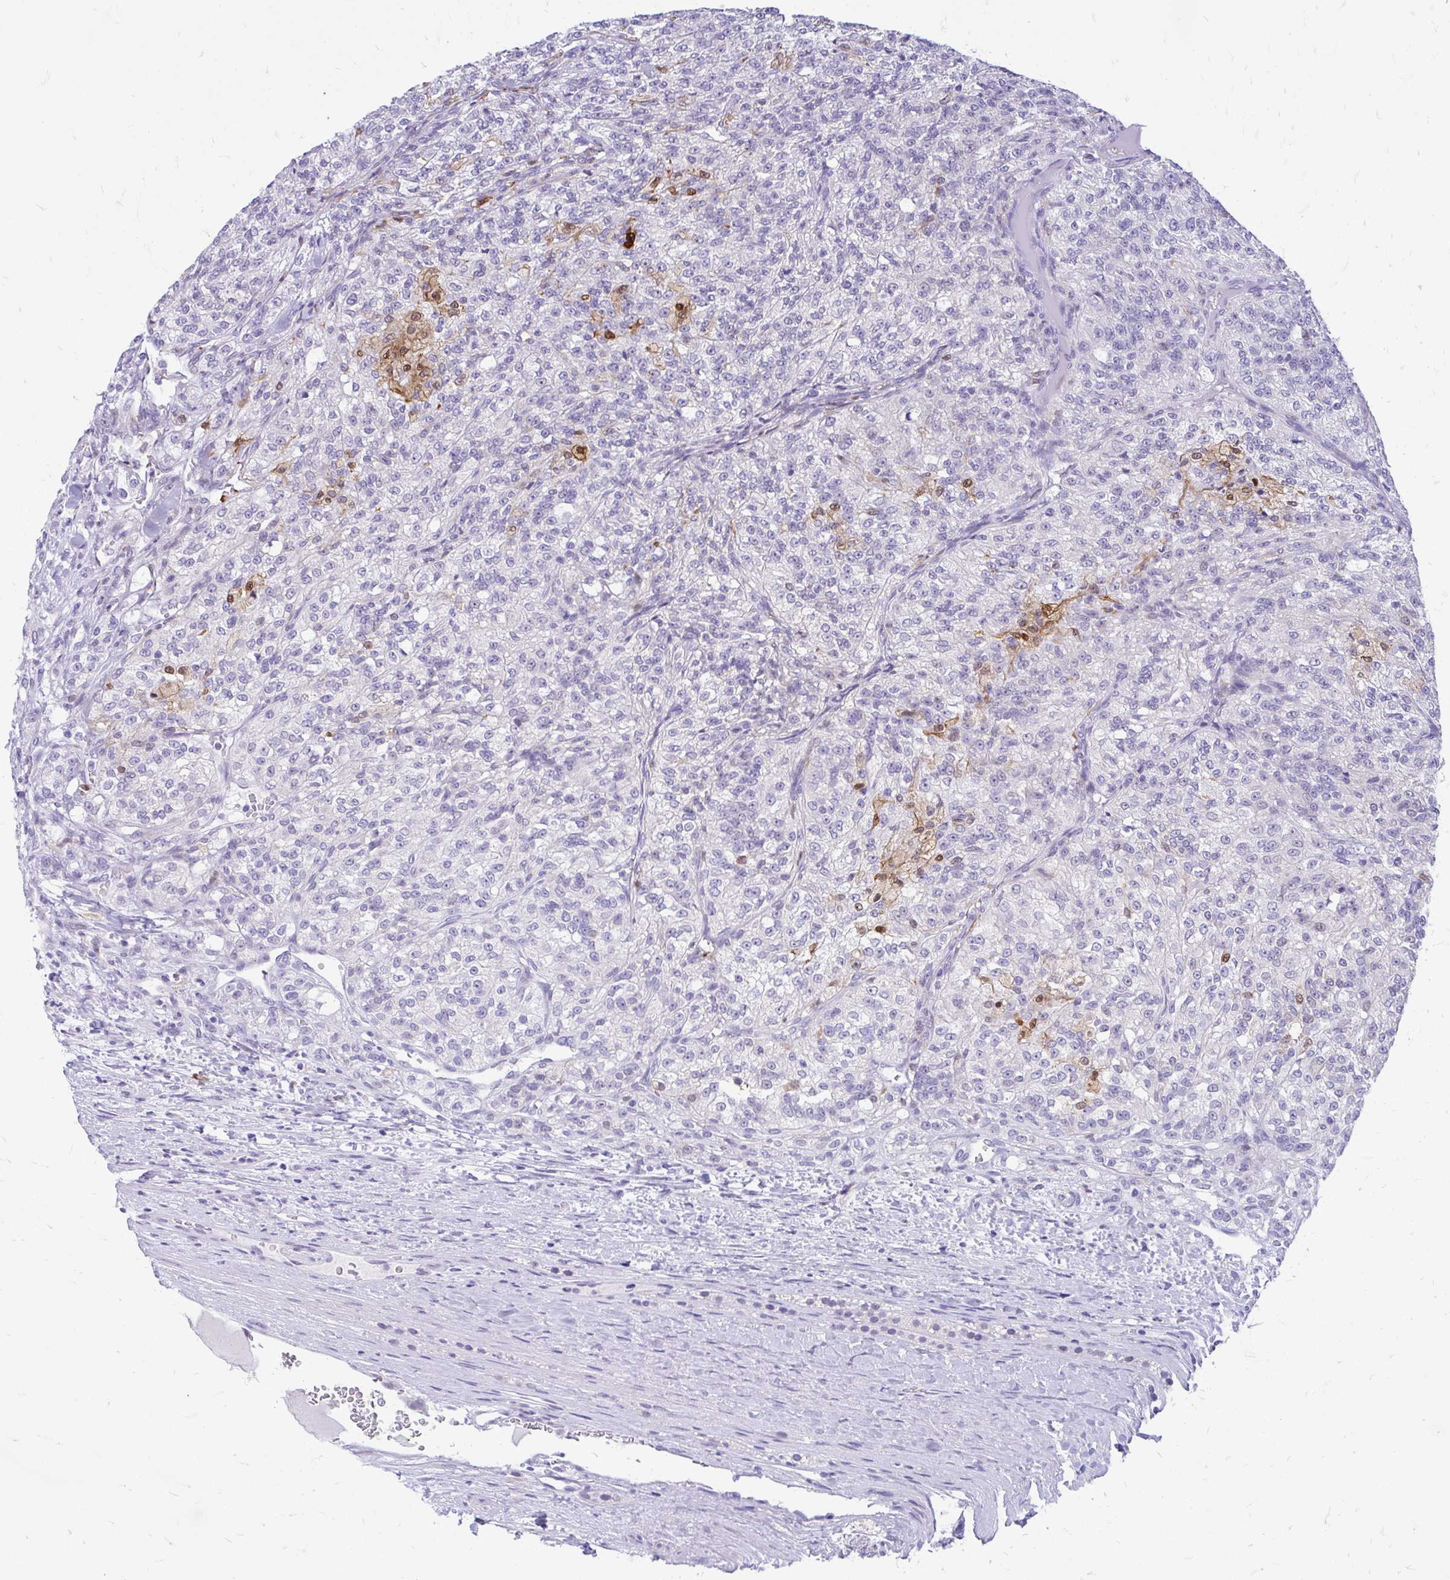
{"staining": {"intensity": "moderate", "quantity": "<25%", "location": "cytoplasmic/membranous,nuclear"}, "tissue": "renal cancer", "cell_type": "Tumor cells", "image_type": "cancer", "snomed": [{"axis": "morphology", "description": "Adenocarcinoma, NOS"}, {"axis": "topography", "description": "Kidney"}], "caption": "Immunohistochemical staining of human renal adenocarcinoma displays low levels of moderate cytoplasmic/membranous and nuclear staining in about <25% of tumor cells.", "gene": "GLB1L2", "patient": {"sex": "female", "age": 63}}